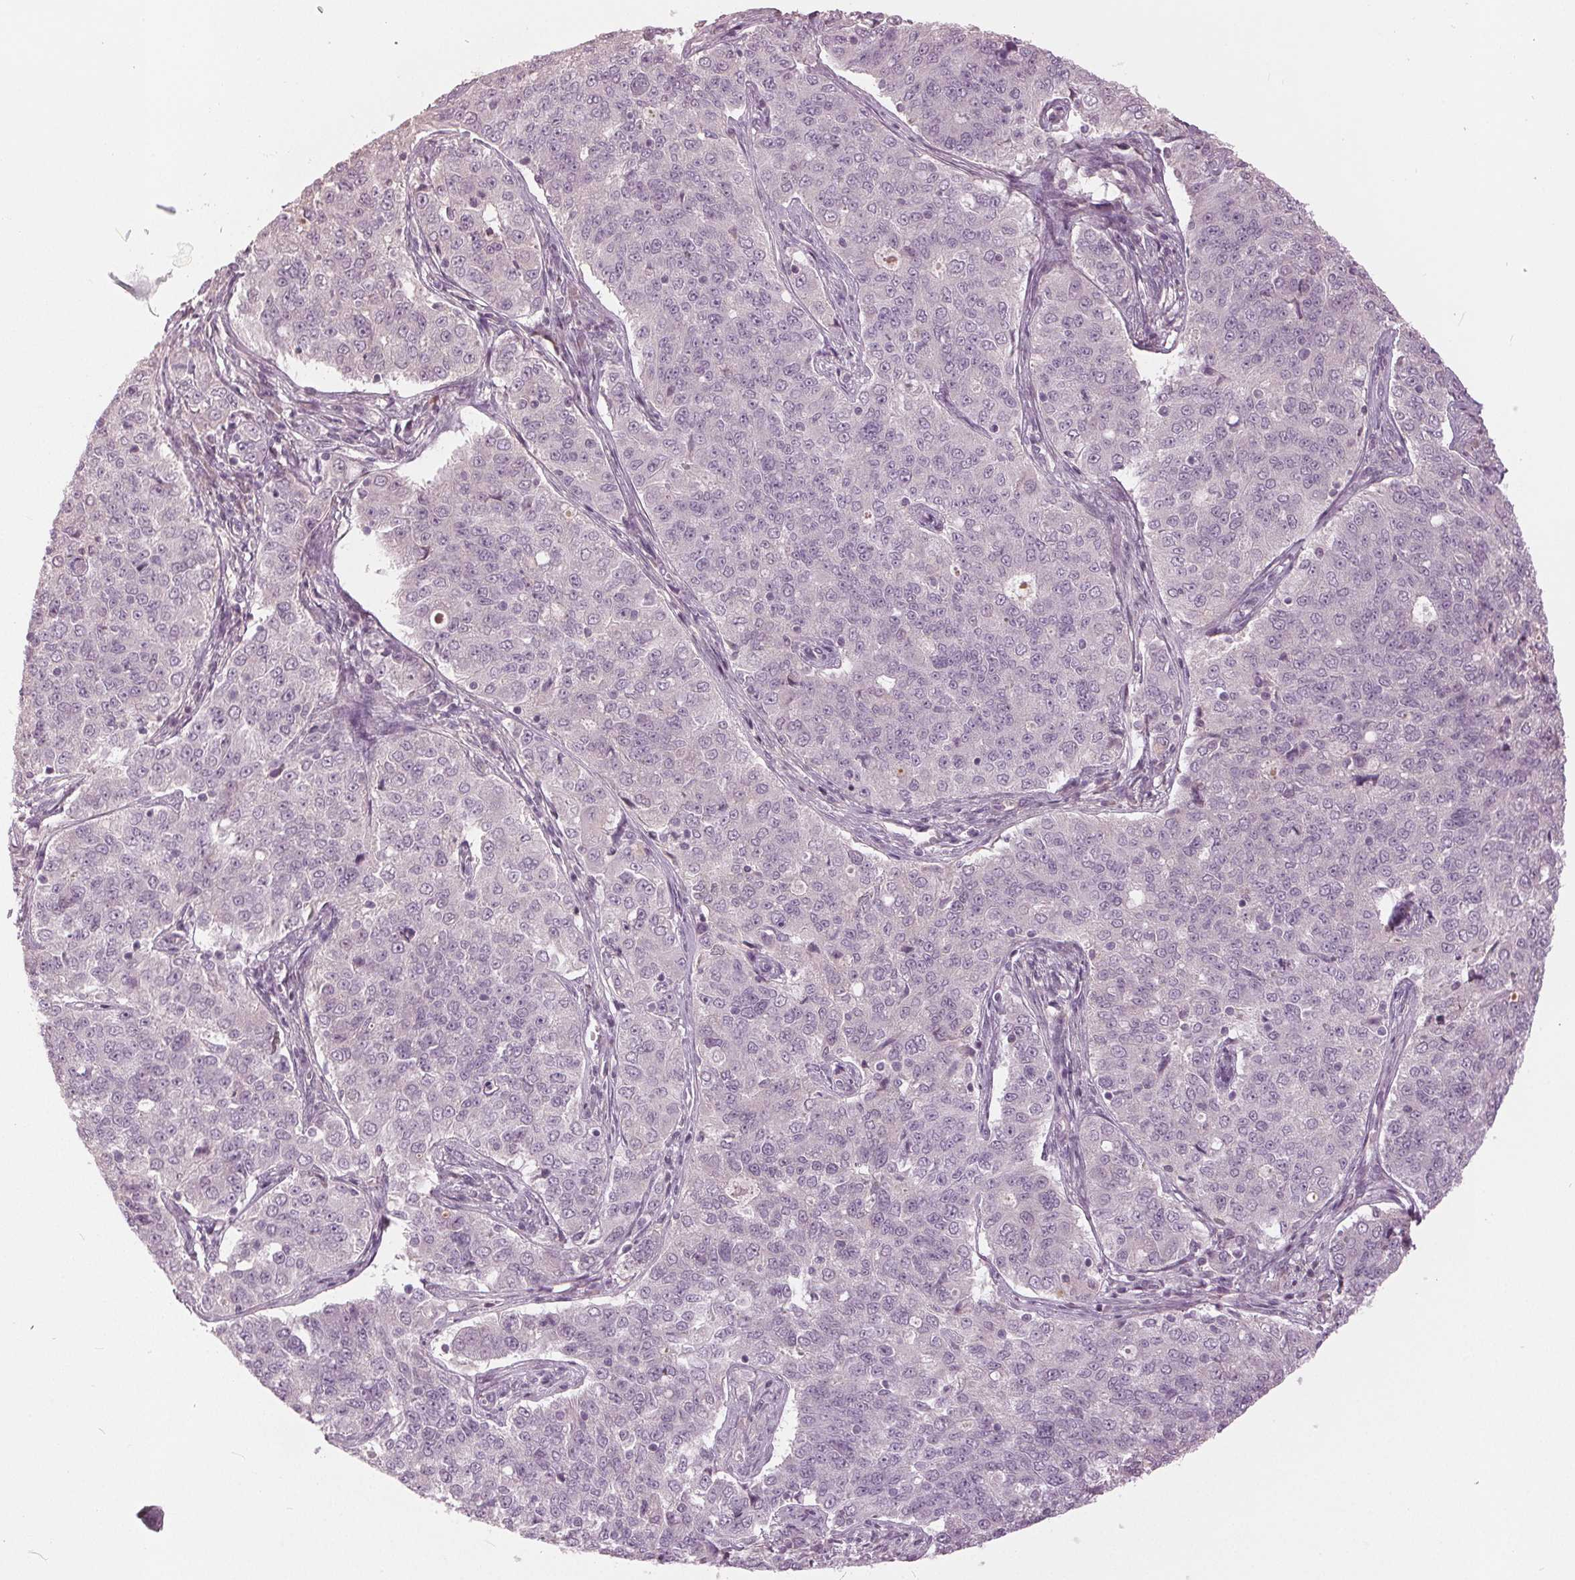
{"staining": {"intensity": "negative", "quantity": "none", "location": "none"}, "tissue": "endometrial cancer", "cell_type": "Tumor cells", "image_type": "cancer", "snomed": [{"axis": "morphology", "description": "Adenocarcinoma, NOS"}, {"axis": "topography", "description": "Endometrium"}], "caption": "High power microscopy micrograph of an IHC photomicrograph of endometrial cancer (adenocarcinoma), revealing no significant positivity in tumor cells.", "gene": "KLK13", "patient": {"sex": "female", "age": 43}}